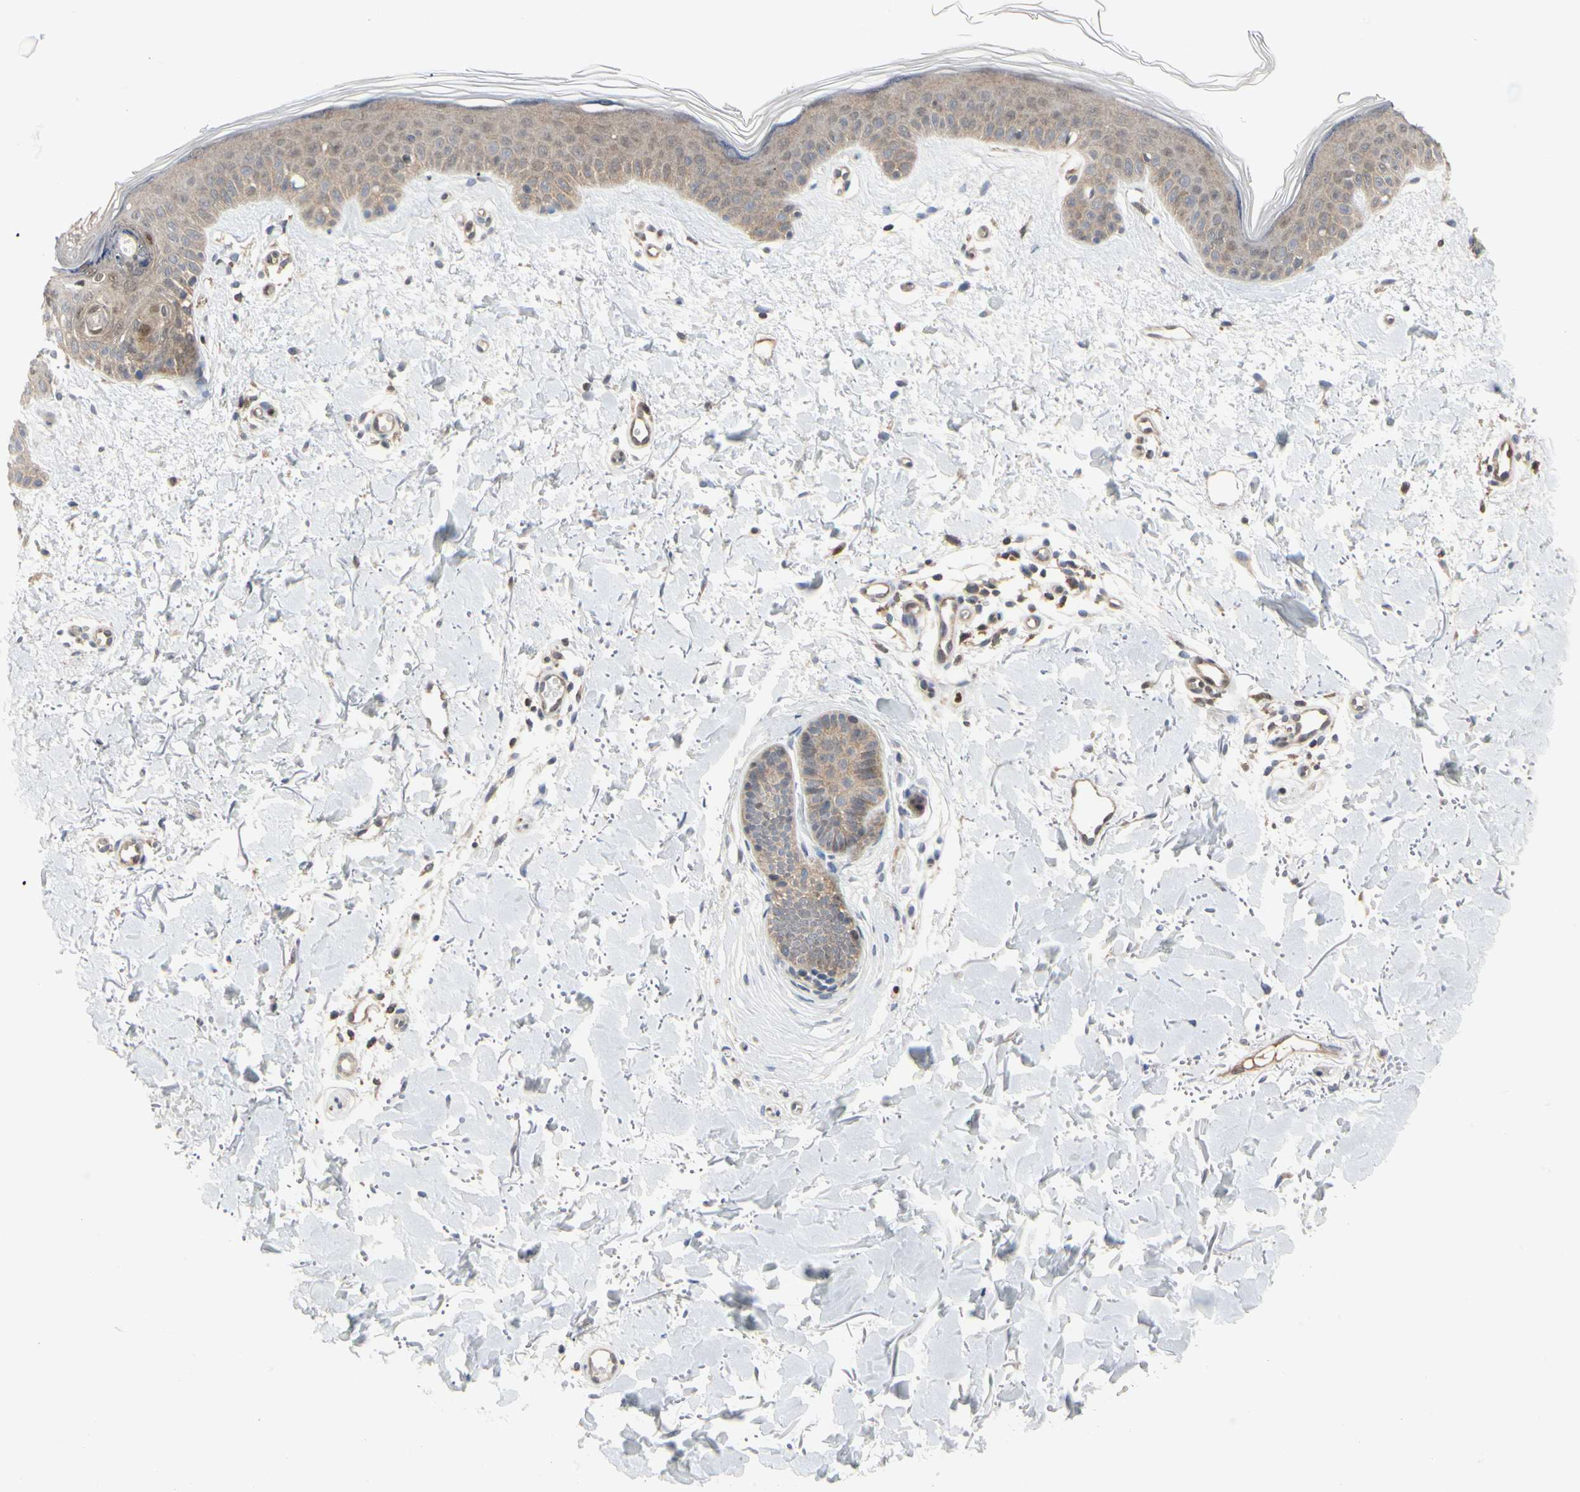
{"staining": {"intensity": "negative", "quantity": "none", "location": "none"}, "tissue": "skin", "cell_type": "Fibroblasts", "image_type": "normal", "snomed": [{"axis": "morphology", "description": "Normal tissue, NOS"}, {"axis": "topography", "description": "Skin"}], "caption": "This is an immunohistochemistry micrograph of normal skin. There is no expression in fibroblasts.", "gene": "CDK5", "patient": {"sex": "female", "age": 56}}